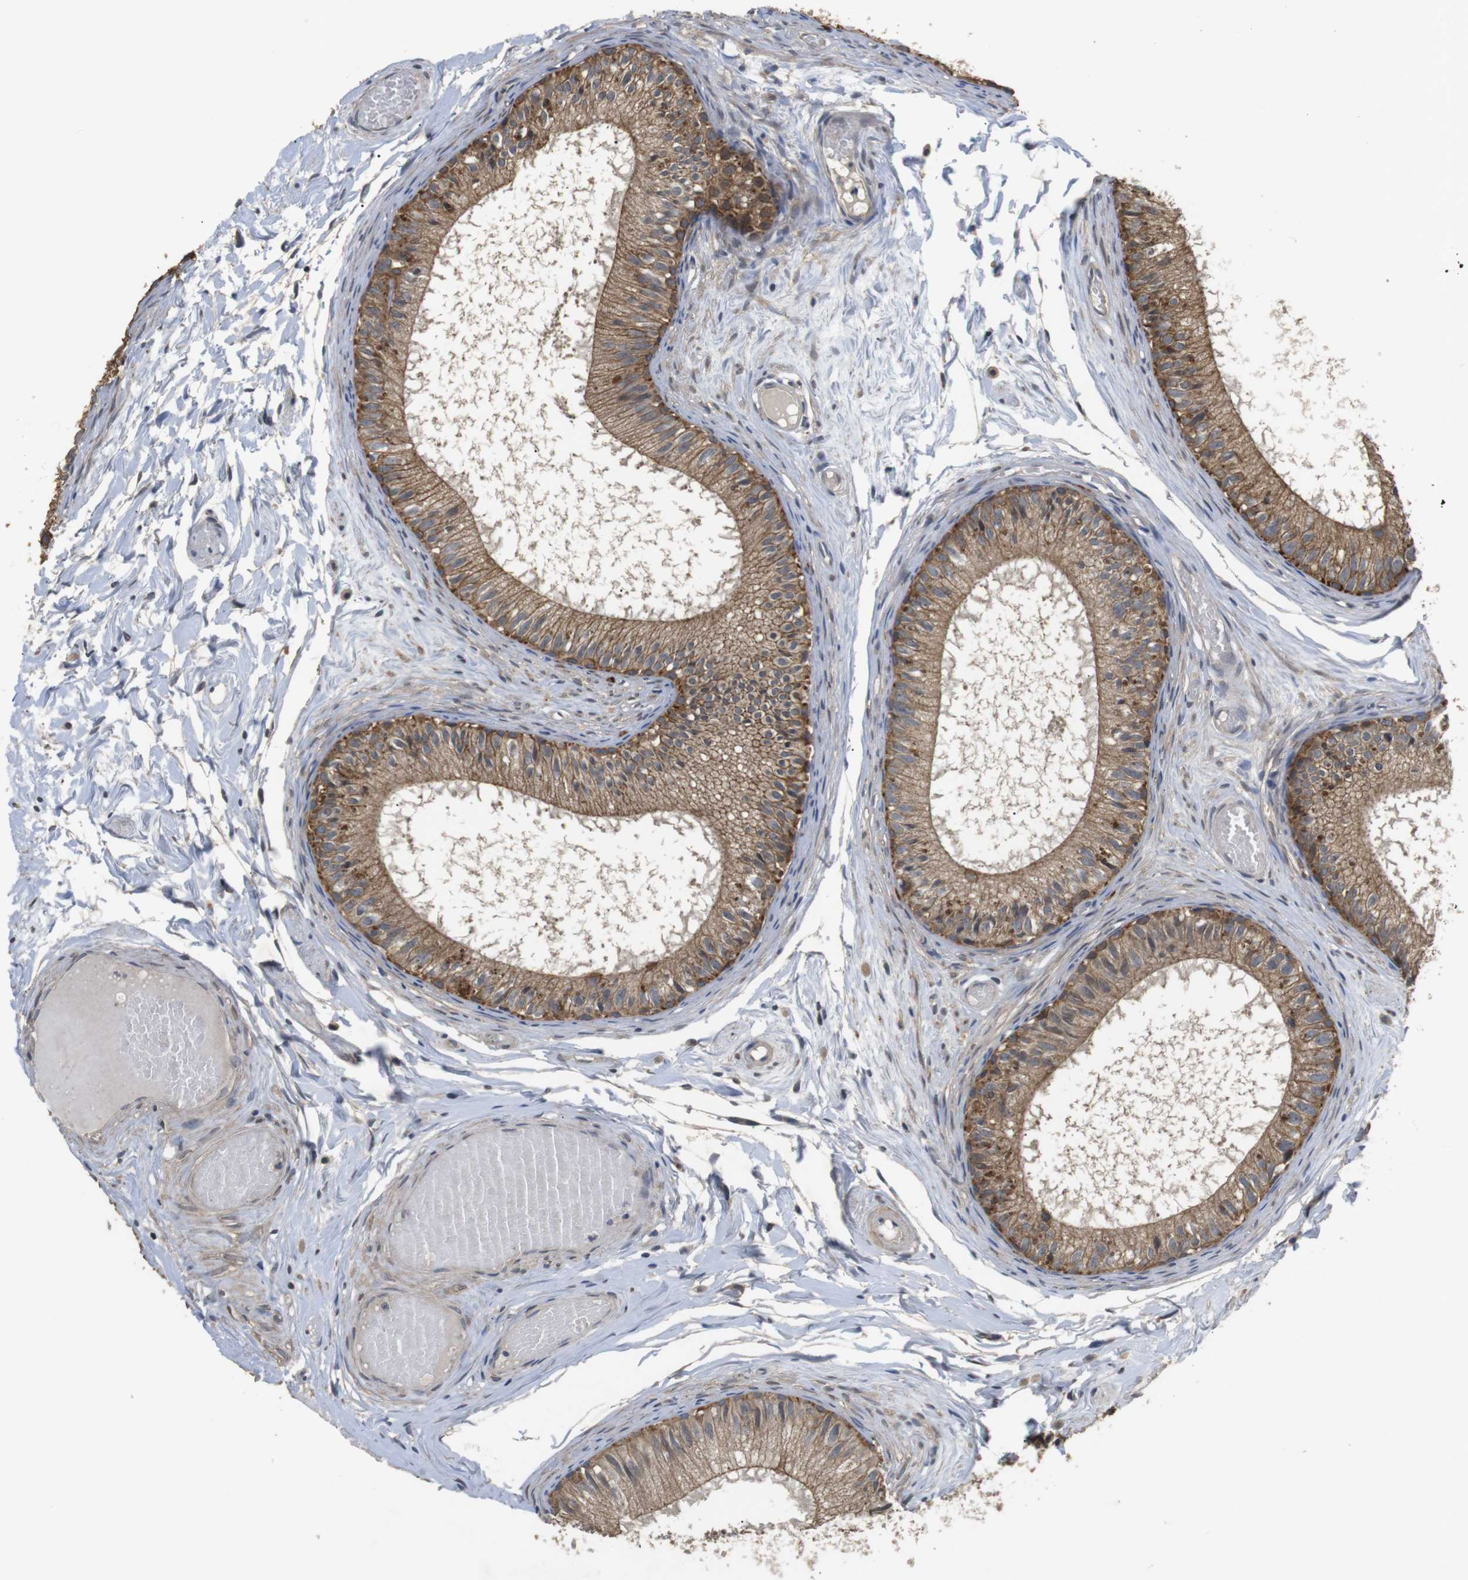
{"staining": {"intensity": "moderate", "quantity": ">75%", "location": "cytoplasmic/membranous"}, "tissue": "epididymis", "cell_type": "Glandular cells", "image_type": "normal", "snomed": [{"axis": "morphology", "description": "Normal tissue, NOS"}, {"axis": "topography", "description": "Epididymis"}], "caption": "Immunohistochemical staining of normal human epididymis displays moderate cytoplasmic/membranous protein positivity in about >75% of glandular cells.", "gene": "ADGRL3", "patient": {"sex": "male", "age": 46}}